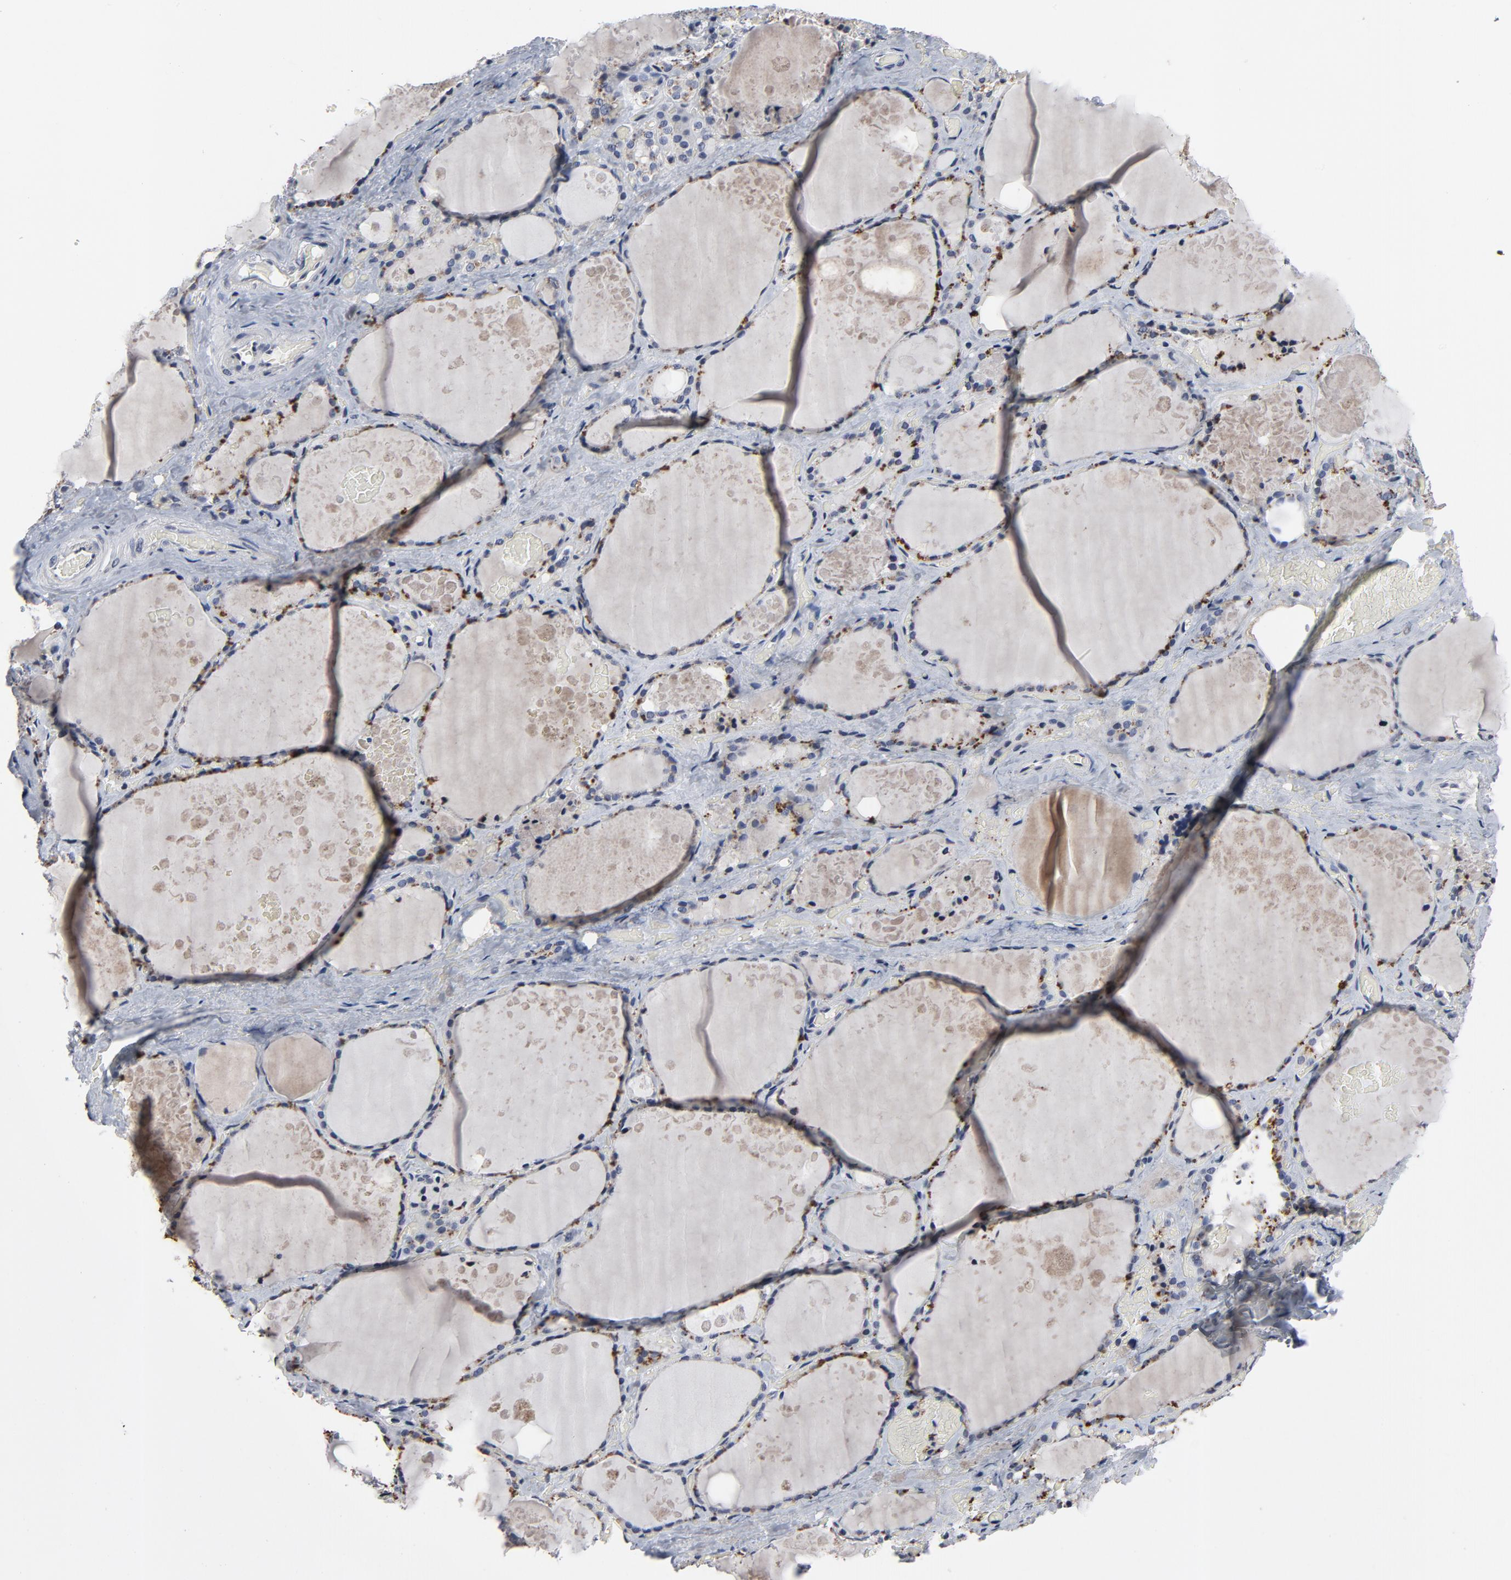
{"staining": {"intensity": "moderate", "quantity": "<25%", "location": "cytoplasmic/membranous"}, "tissue": "thyroid gland", "cell_type": "Glandular cells", "image_type": "normal", "snomed": [{"axis": "morphology", "description": "Normal tissue, NOS"}, {"axis": "topography", "description": "Thyroid gland"}], "caption": "High-power microscopy captured an immunohistochemistry (IHC) histopathology image of unremarkable thyroid gland, revealing moderate cytoplasmic/membranous positivity in approximately <25% of glandular cells. The protein is shown in brown color, while the nuclei are stained blue.", "gene": "TCL1A", "patient": {"sex": "male", "age": 61}}